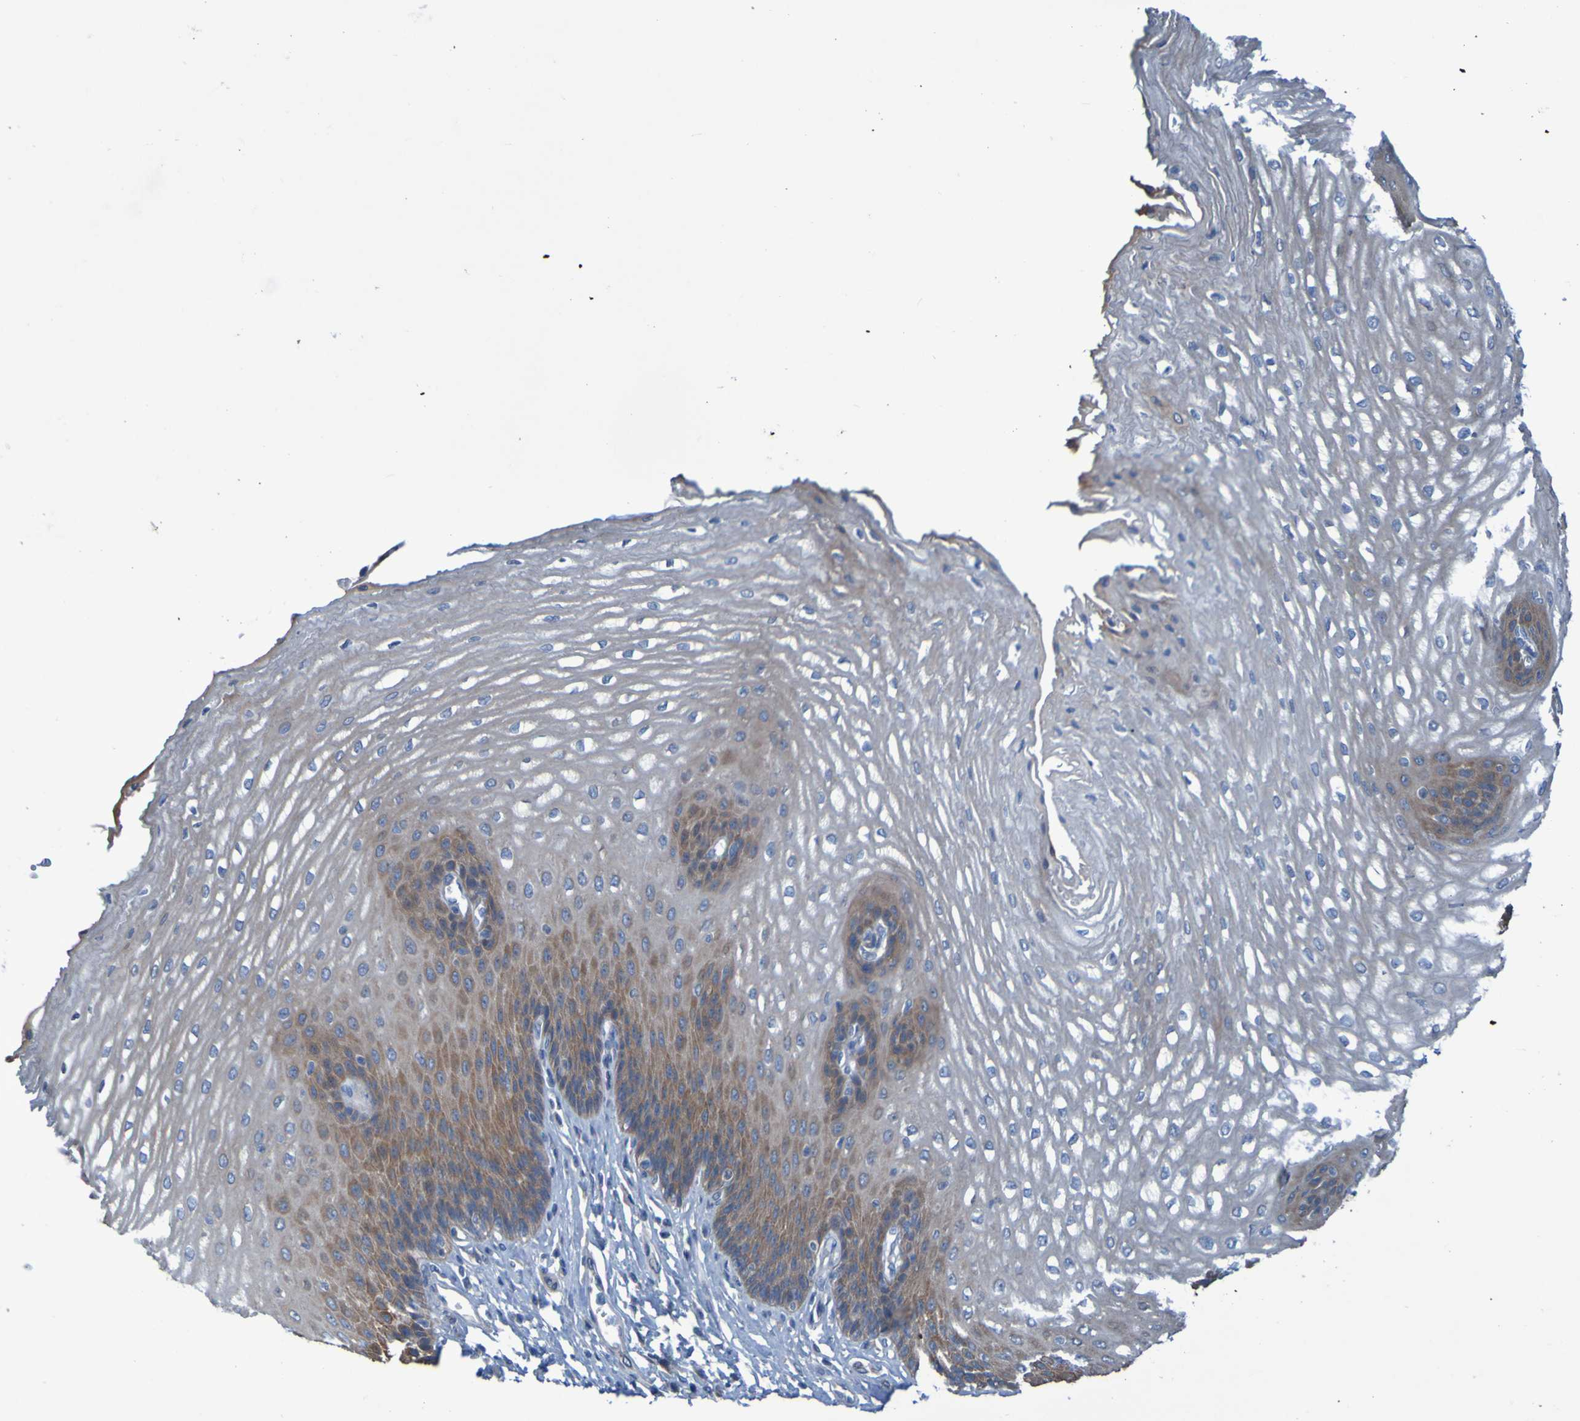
{"staining": {"intensity": "moderate", "quantity": "25%-75%", "location": "cytoplasmic/membranous"}, "tissue": "esophagus", "cell_type": "Squamous epithelial cells", "image_type": "normal", "snomed": [{"axis": "morphology", "description": "Normal tissue, NOS"}, {"axis": "topography", "description": "Esophagus"}], "caption": "Immunohistochemical staining of normal human esophagus shows medium levels of moderate cytoplasmic/membranous positivity in about 25%-75% of squamous epithelial cells.", "gene": "NPRL3", "patient": {"sex": "male", "age": 54}}